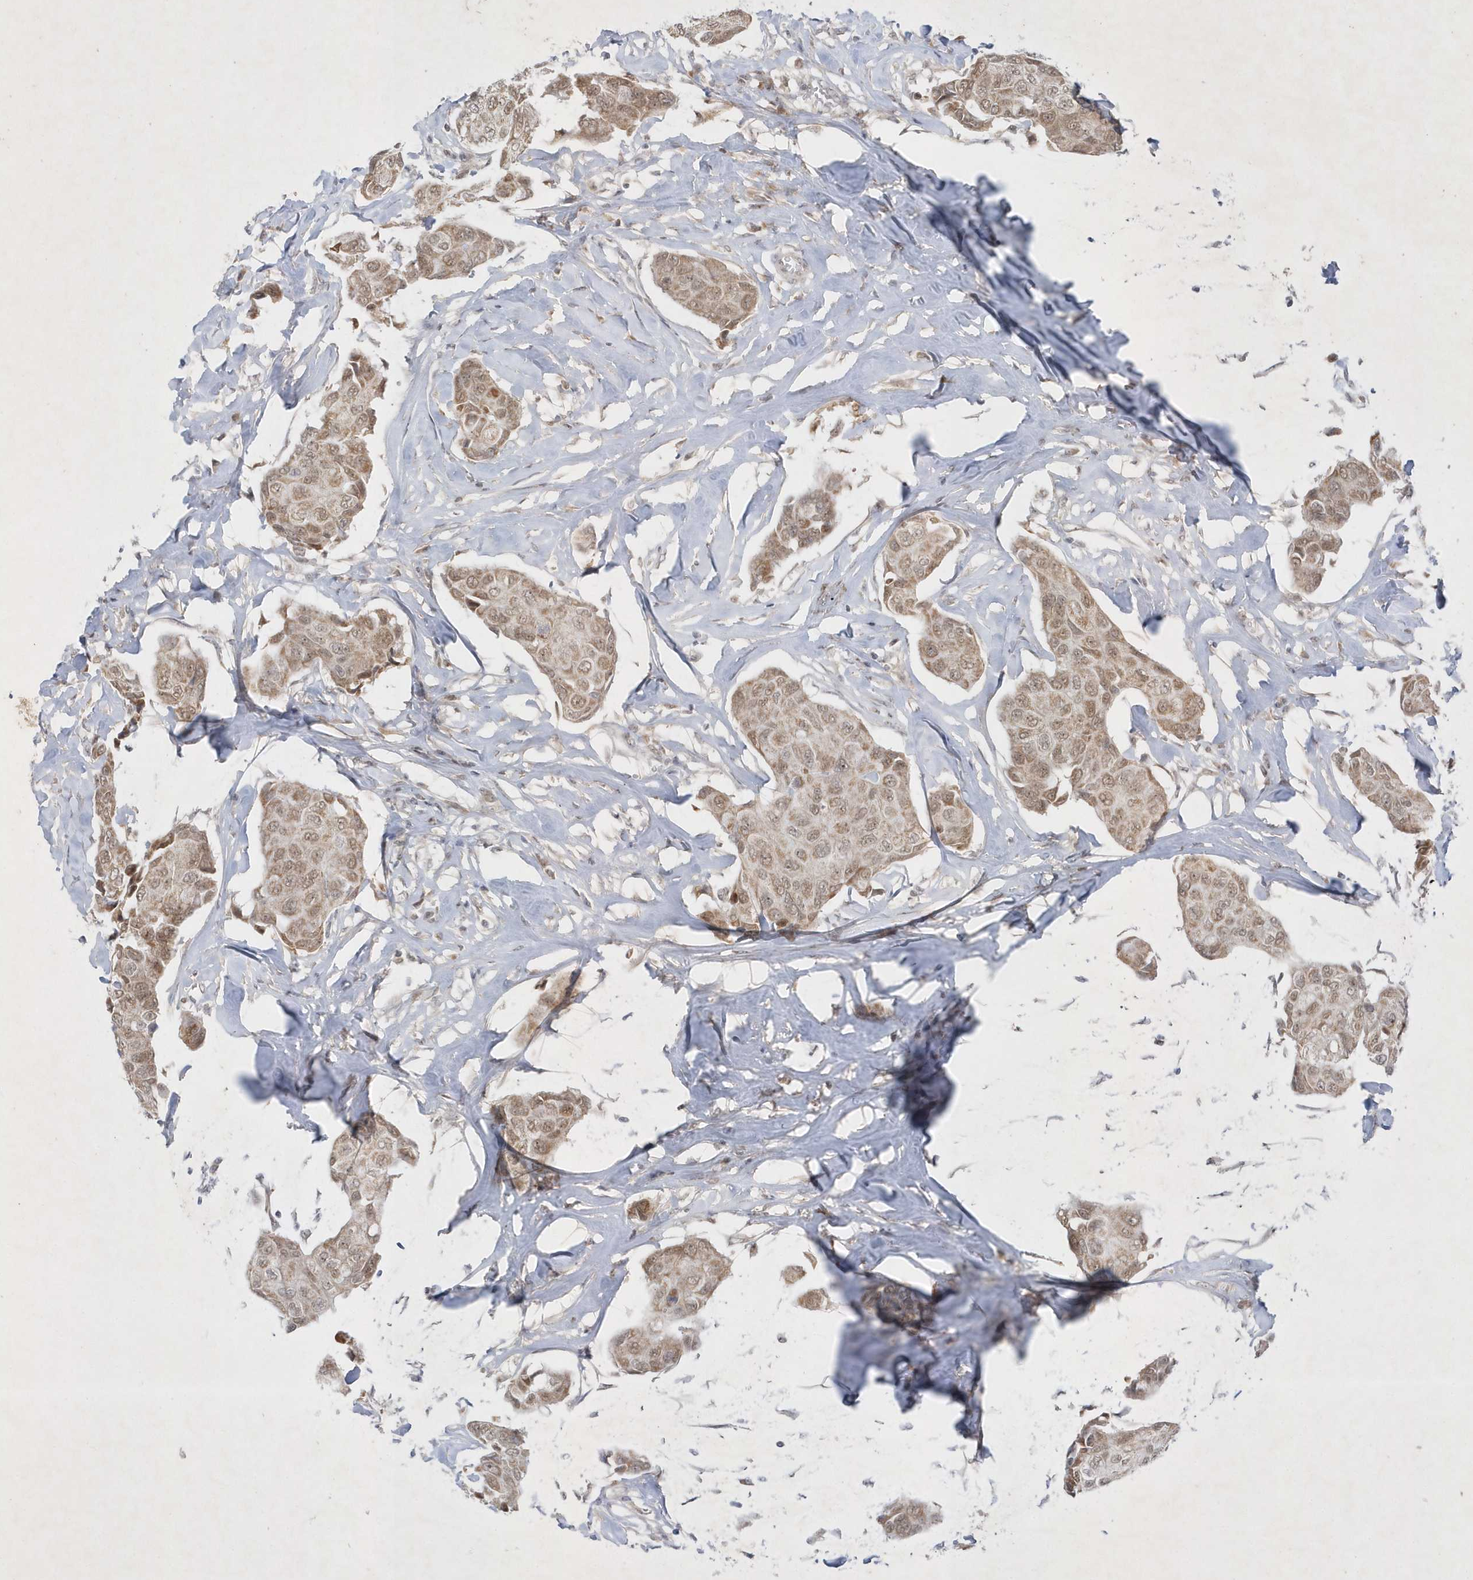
{"staining": {"intensity": "moderate", "quantity": ">75%", "location": "nuclear"}, "tissue": "breast cancer", "cell_type": "Tumor cells", "image_type": "cancer", "snomed": [{"axis": "morphology", "description": "Duct carcinoma"}, {"axis": "topography", "description": "Breast"}], "caption": "DAB immunohistochemical staining of breast cancer shows moderate nuclear protein positivity in about >75% of tumor cells.", "gene": "CPSF3", "patient": {"sex": "female", "age": 80}}